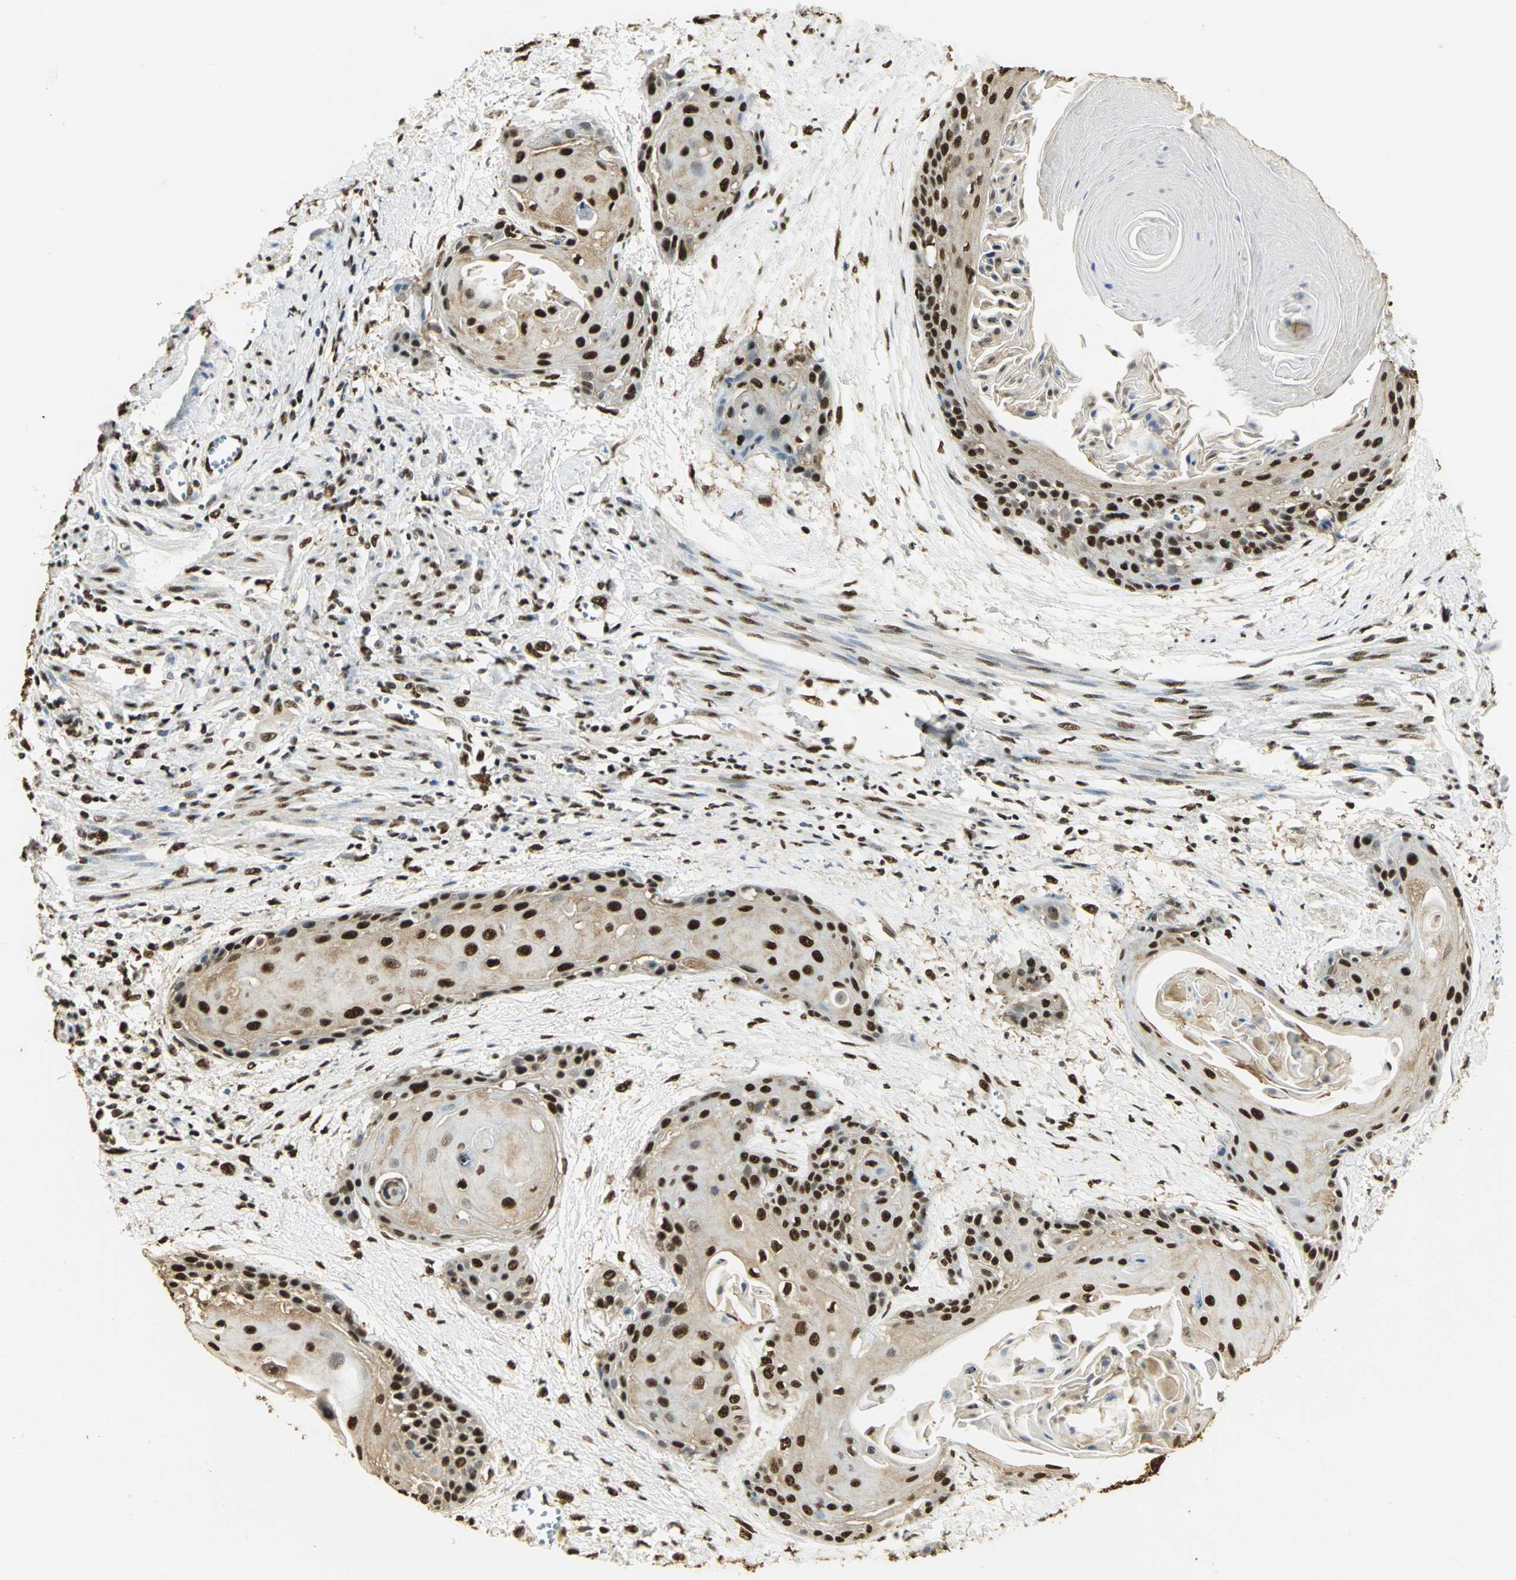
{"staining": {"intensity": "strong", "quantity": ">75%", "location": "cytoplasmic/membranous,nuclear"}, "tissue": "cervical cancer", "cell_type": "Tumor cells", "image_type": "cancer", "snomed": [{"axis": "morphology", "description": "Squamous cell carcinoma, NOS"}, {"axis": "topography", "description": "Cervix"}], "caption": "This is an image of immunohistochemistry (IHC) staining of cervical cancer (squamous cell carcinoma), which shows strong positivity in the cytoplasmic/membranous and nuclear of tumor cells.", "gene": "SET", "patient": {"sex": "female", "age": 57}}